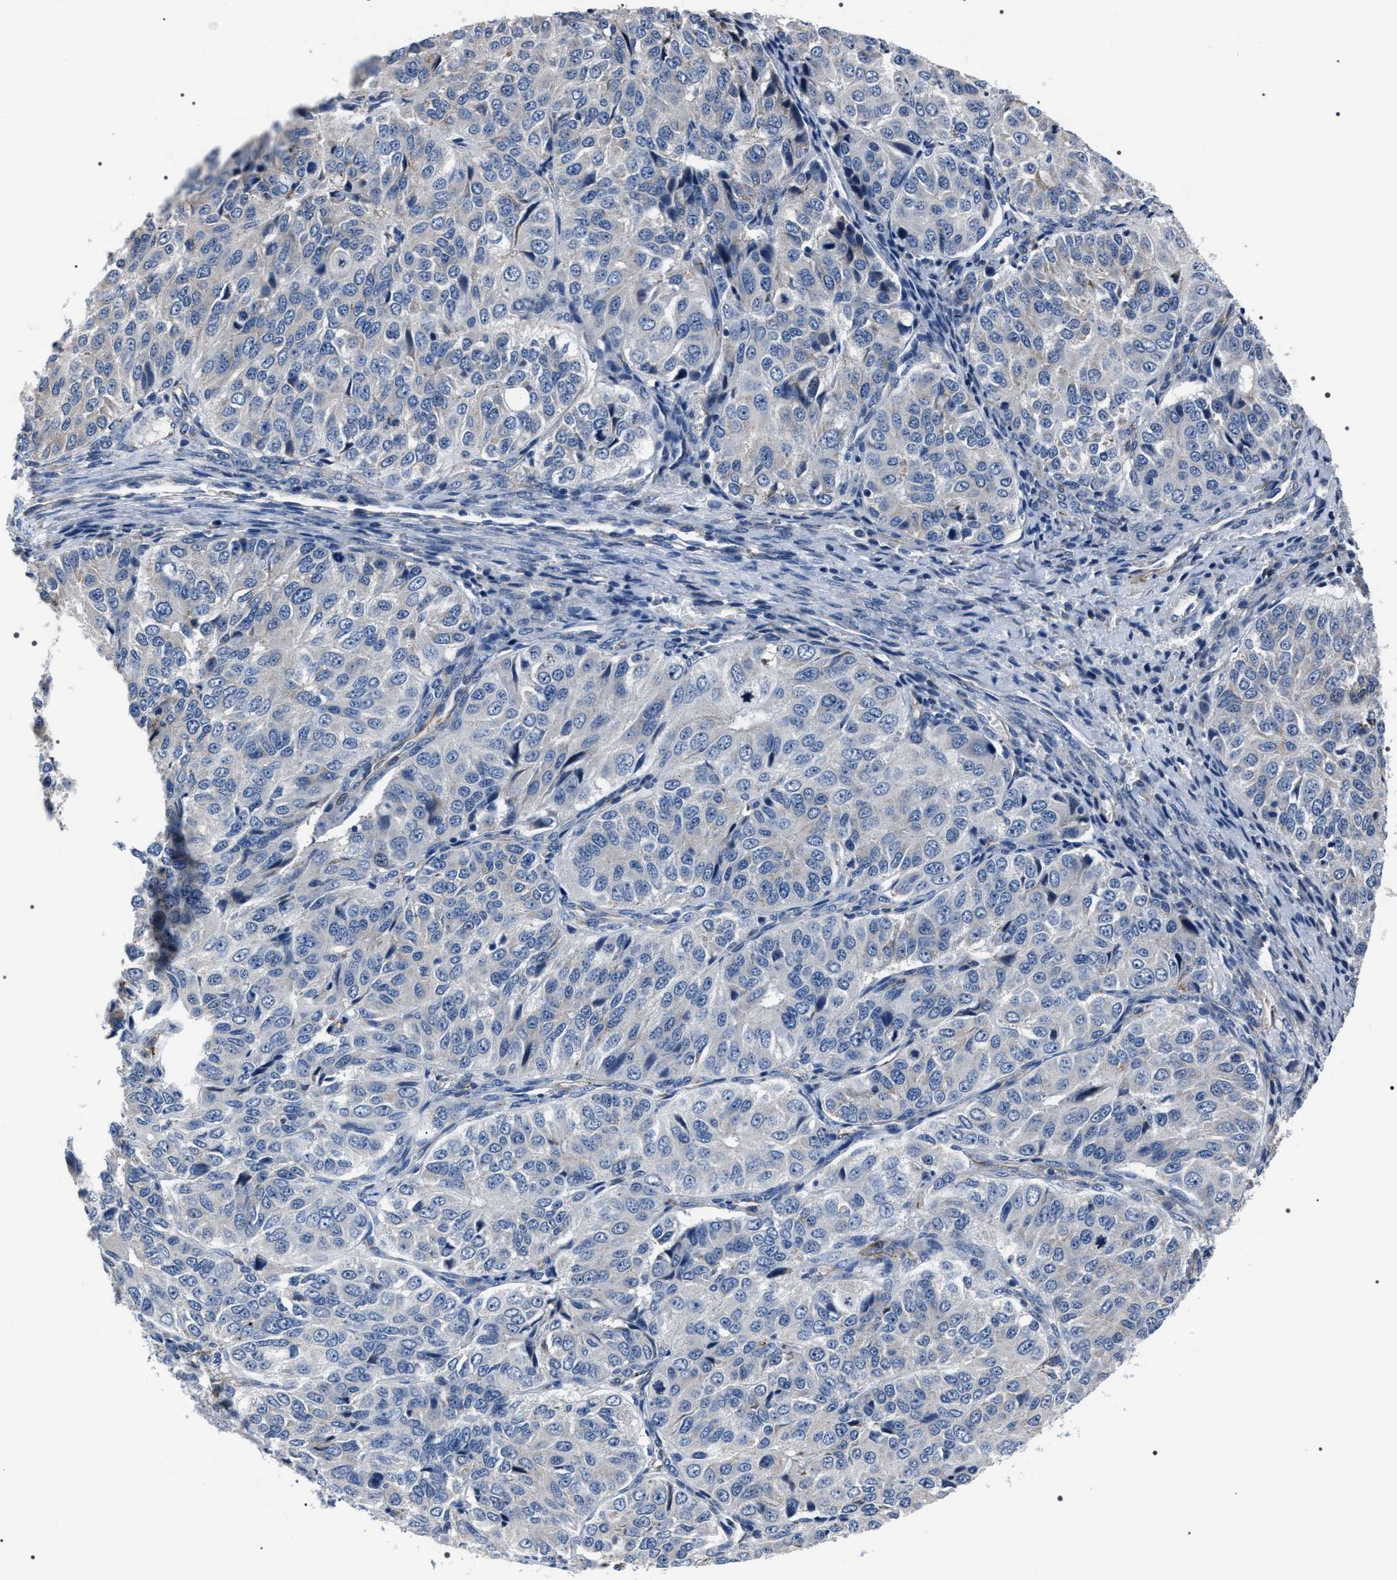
{"staining": {"intensity": "negative", "quantity": "none", "location": "none"}, "tissue": "ovarian cancer", "cell_type": "Tumor cells", "image_type": "cancer", "snomed": [{"axis": "morphology", "description": "Carcinoma, endometroid"}, {"axis": "topography", "description": "Ovary"}], "caption": "The IHC photomicrograph has no significant expression in tumor cells of ovarian cancer tissue.", "gene": "PKD1L1", "patient": {"sex": "female", "age": 51}}